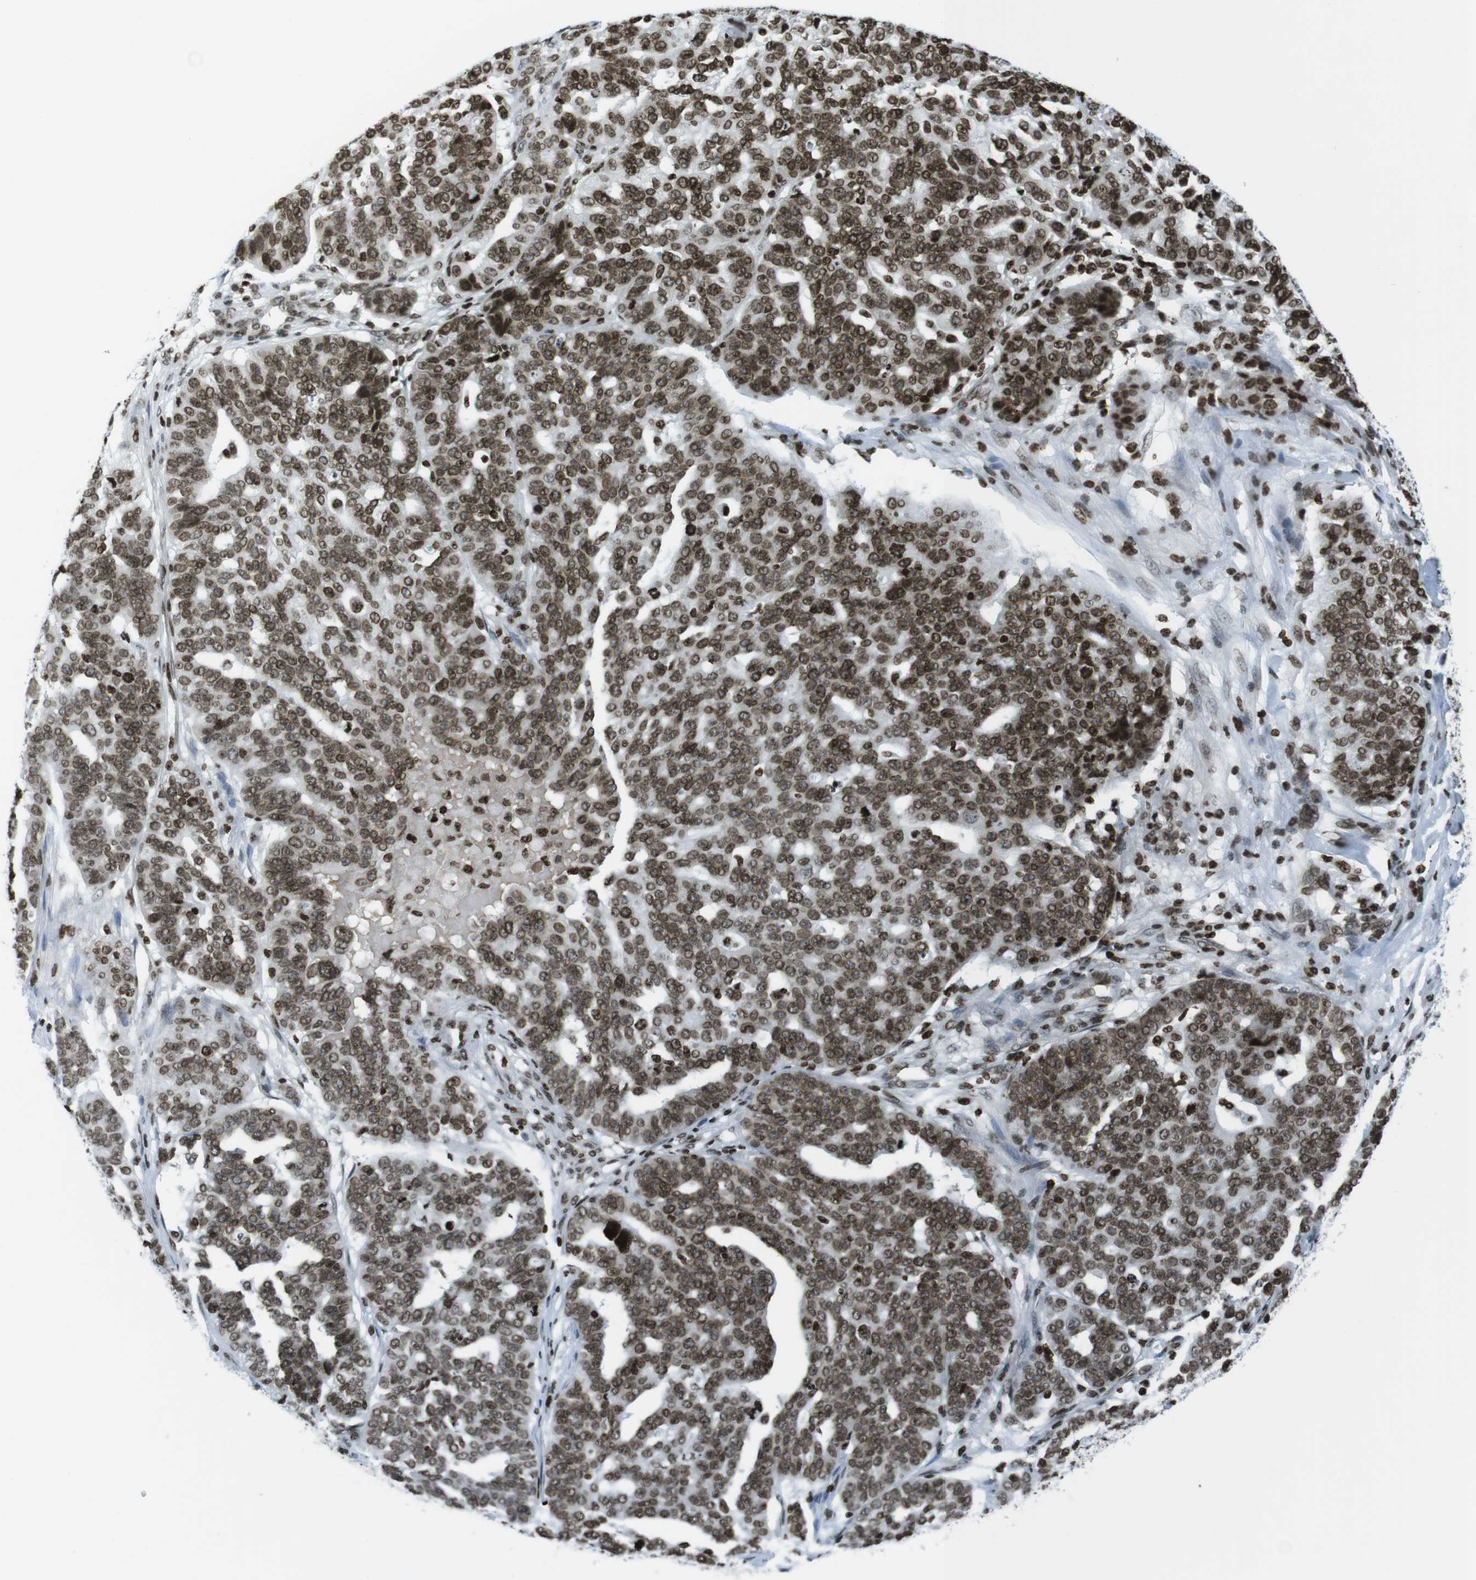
{"staining": {"intensity": "strong", "quantity": ">75%", "location": "nuclear"}, "tissue": "ovarian cancer", "cell_type": "Tumor cells", "image_type": "cancer", "snomed": [{"axis": "morphology", "description": "Cystadenocarcinoma, serous, NOS"}, {"axis": "topography", "description": "Ovary"}], "caption": "Immunohistochemistry (IHC) of human serous cystadenocarcinoma (ovarian) exhibits high levels of strong nuclear expression in about >75% of tumor cells.", "gene": "H2AC8", "patient": {"sex": "female", "age": 59}}